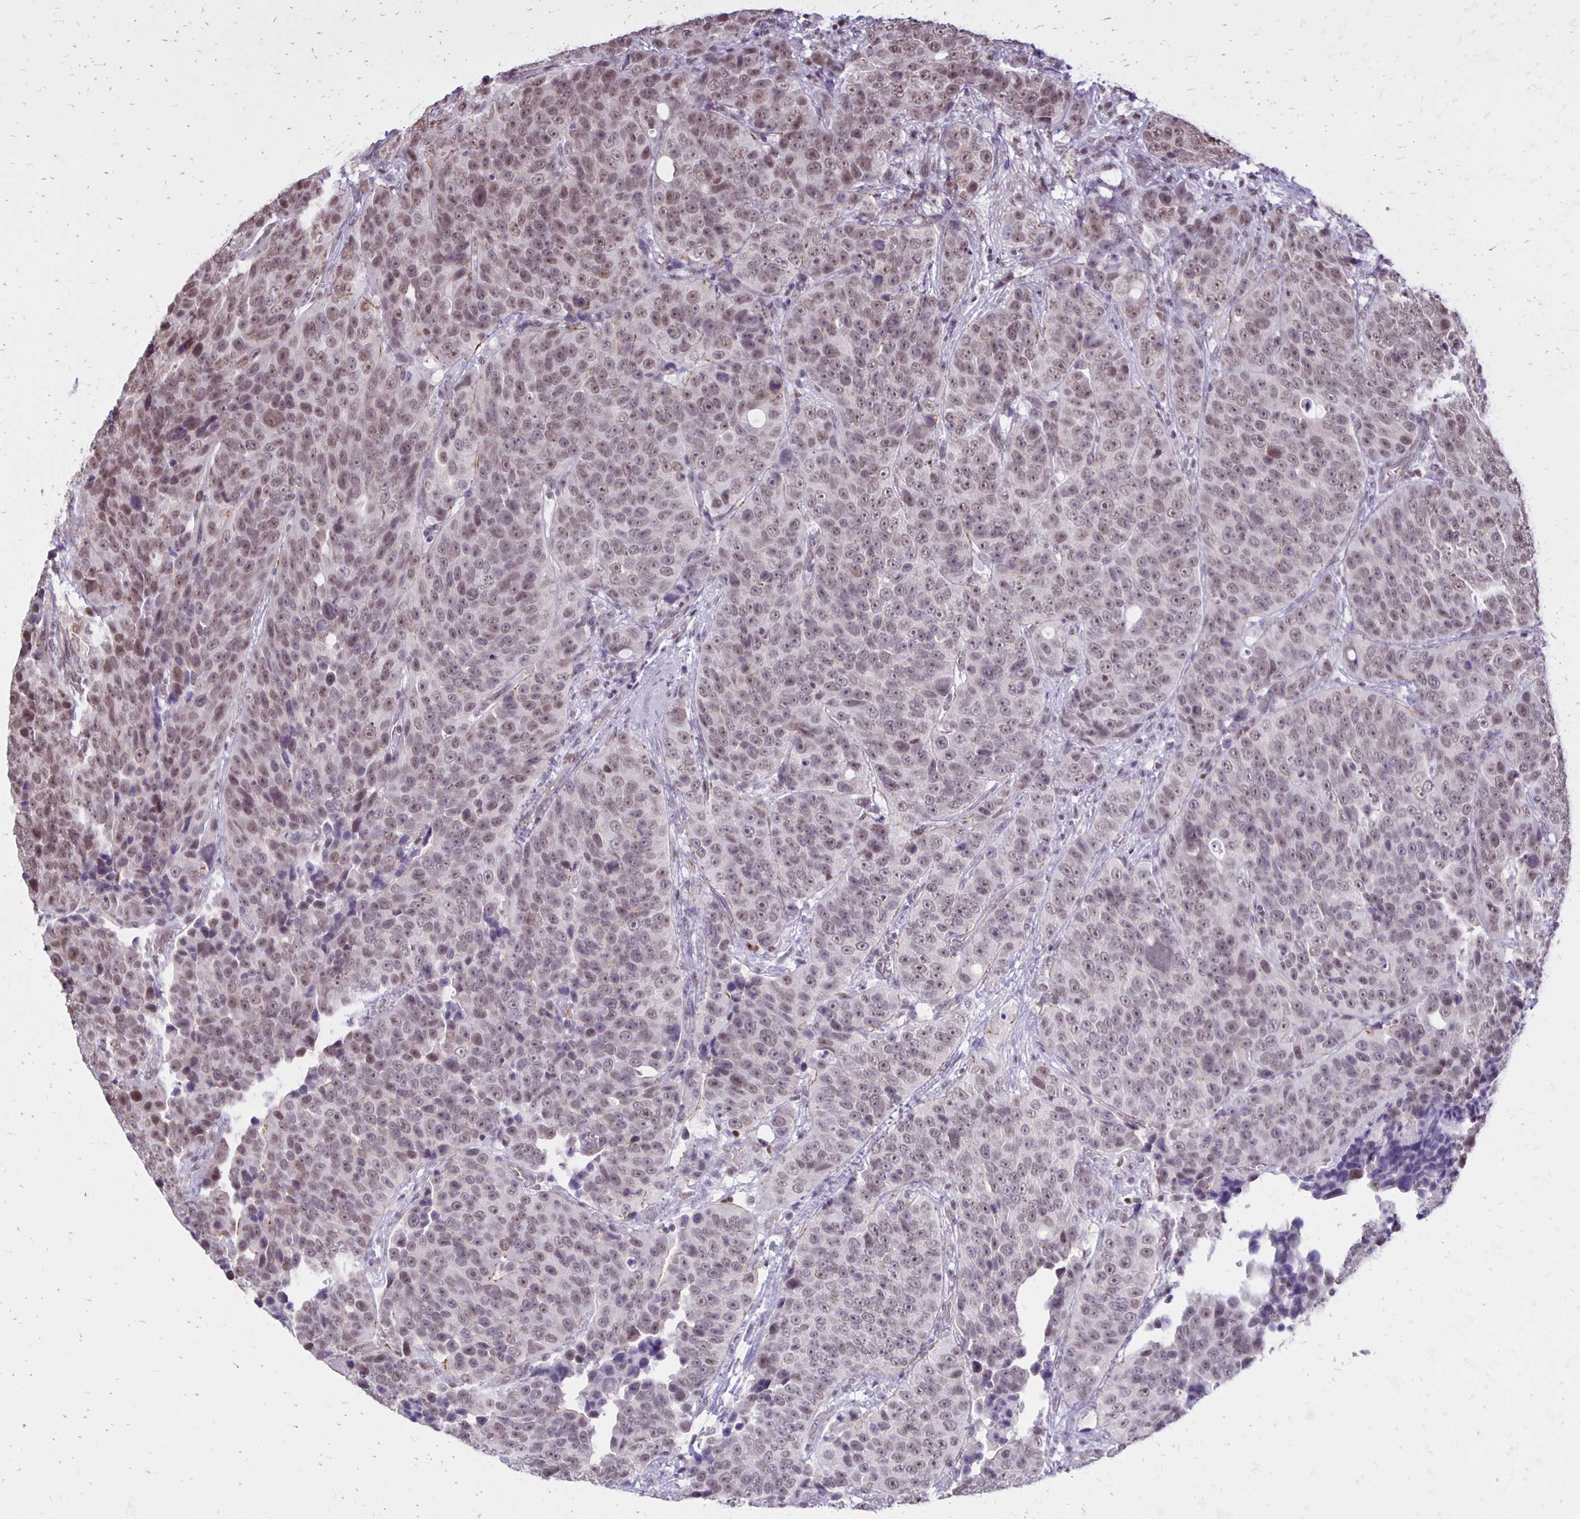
{"staining": {"intensity": "weak", "quantity": ">75%", "location": "nuclear"}, "tissue": "urothelial cancer", "cell_type": "Tumor cells", "image_type": "cancer", "snomed": [{"axis": "morphology", "description": "Urothelial carcinoma, NOS"}, {"axis": "topography", "description": "Urinary bladder"}], "caption": "Urothelial cancer tissue demonstrates weak nuclear expression in about >75% of tumor cells, visualized by immunohistochemistry.", "gene": "DDB2", "patient": {"sex": "male", "age": 52}}